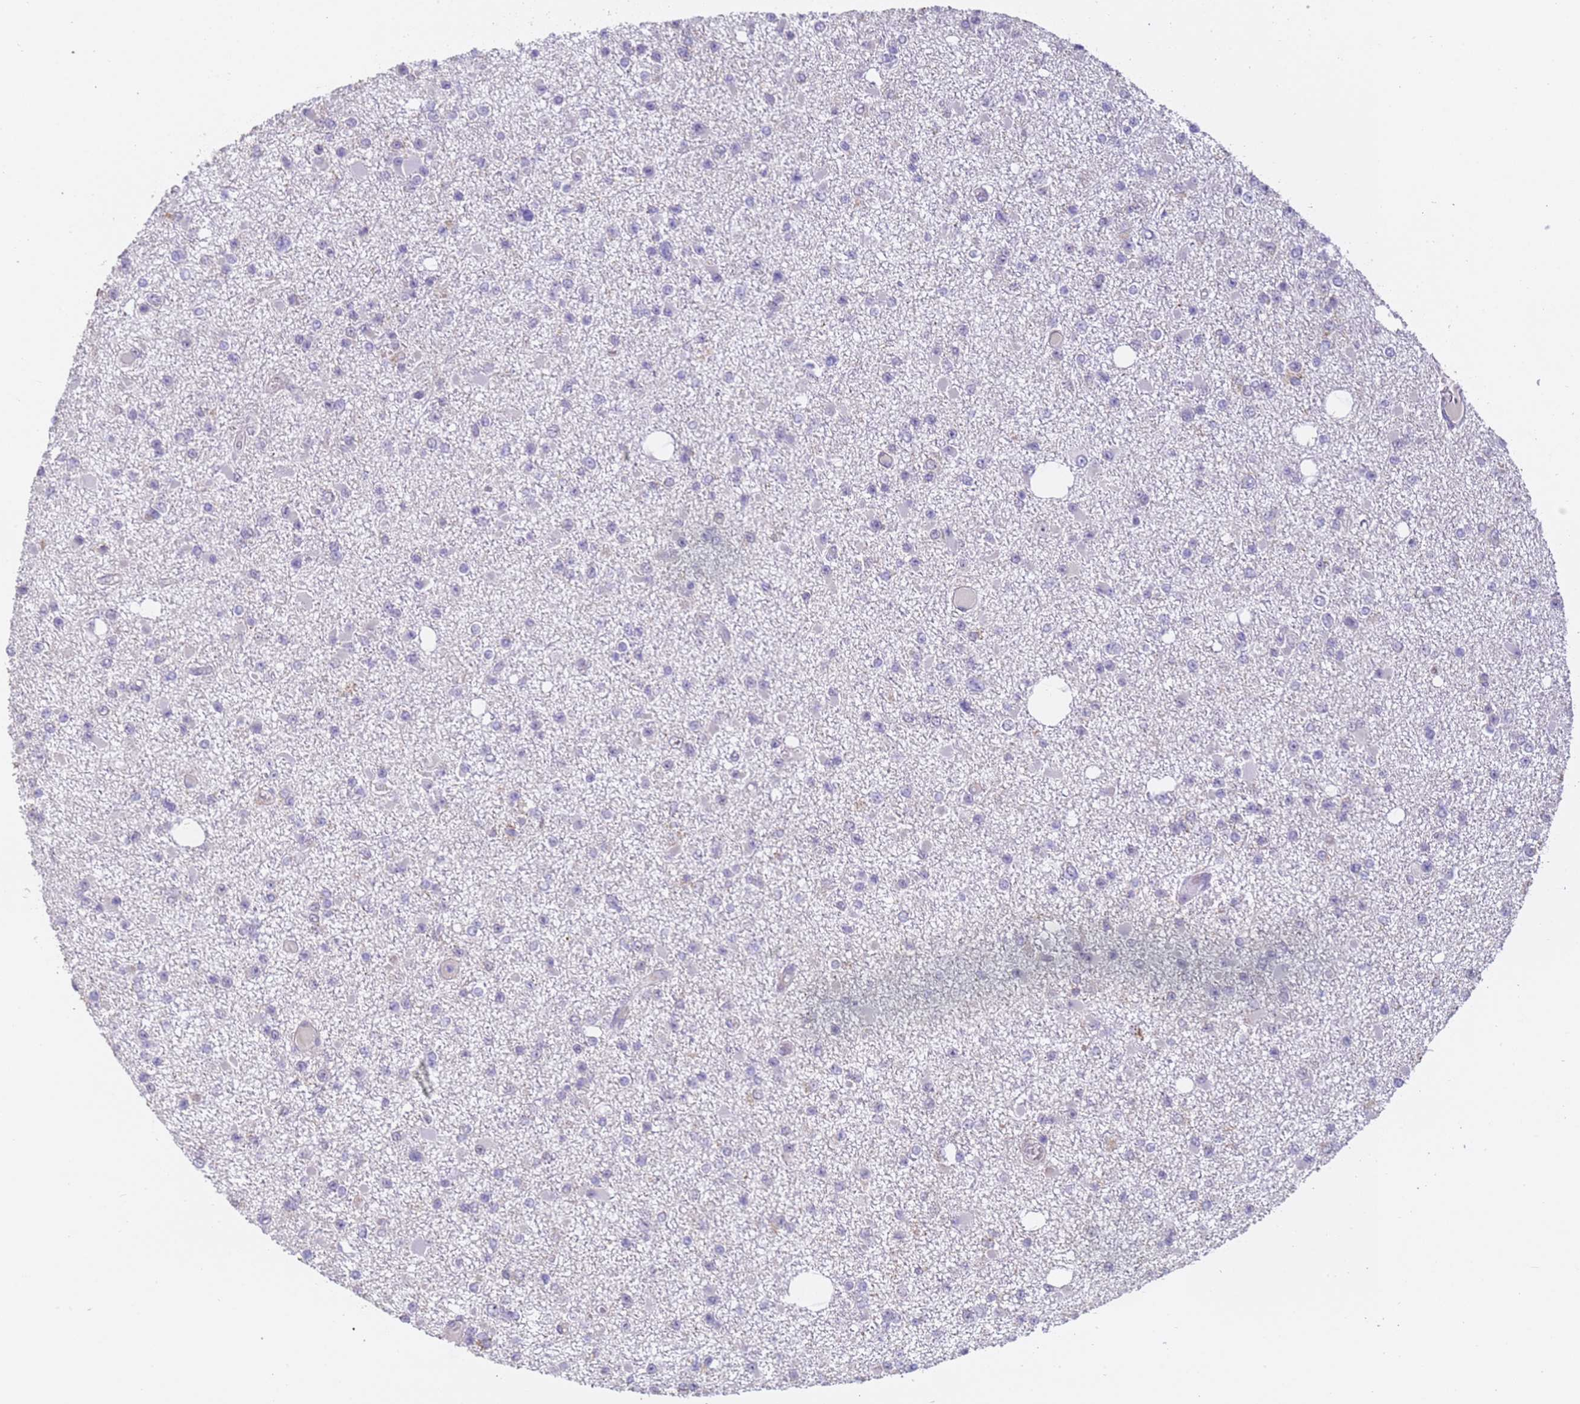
{"staining": {"intensity": "negative", "quantity": "none", "location": "none"}, "tissue": "glioma", "cell_type": "Tumor cells", "image_type": "cancer", "snomed": [{"axis": "morphology", "description": "Glioma, malignant, Low grade"}, {"axis": "topography", "description": "Brain"}], "caption": "Tumor cells are negative for brown protein staining in malignant glioma (low-grade).", "gene": "VWA3A", "patient": {"sex": "female", "age": 22}}